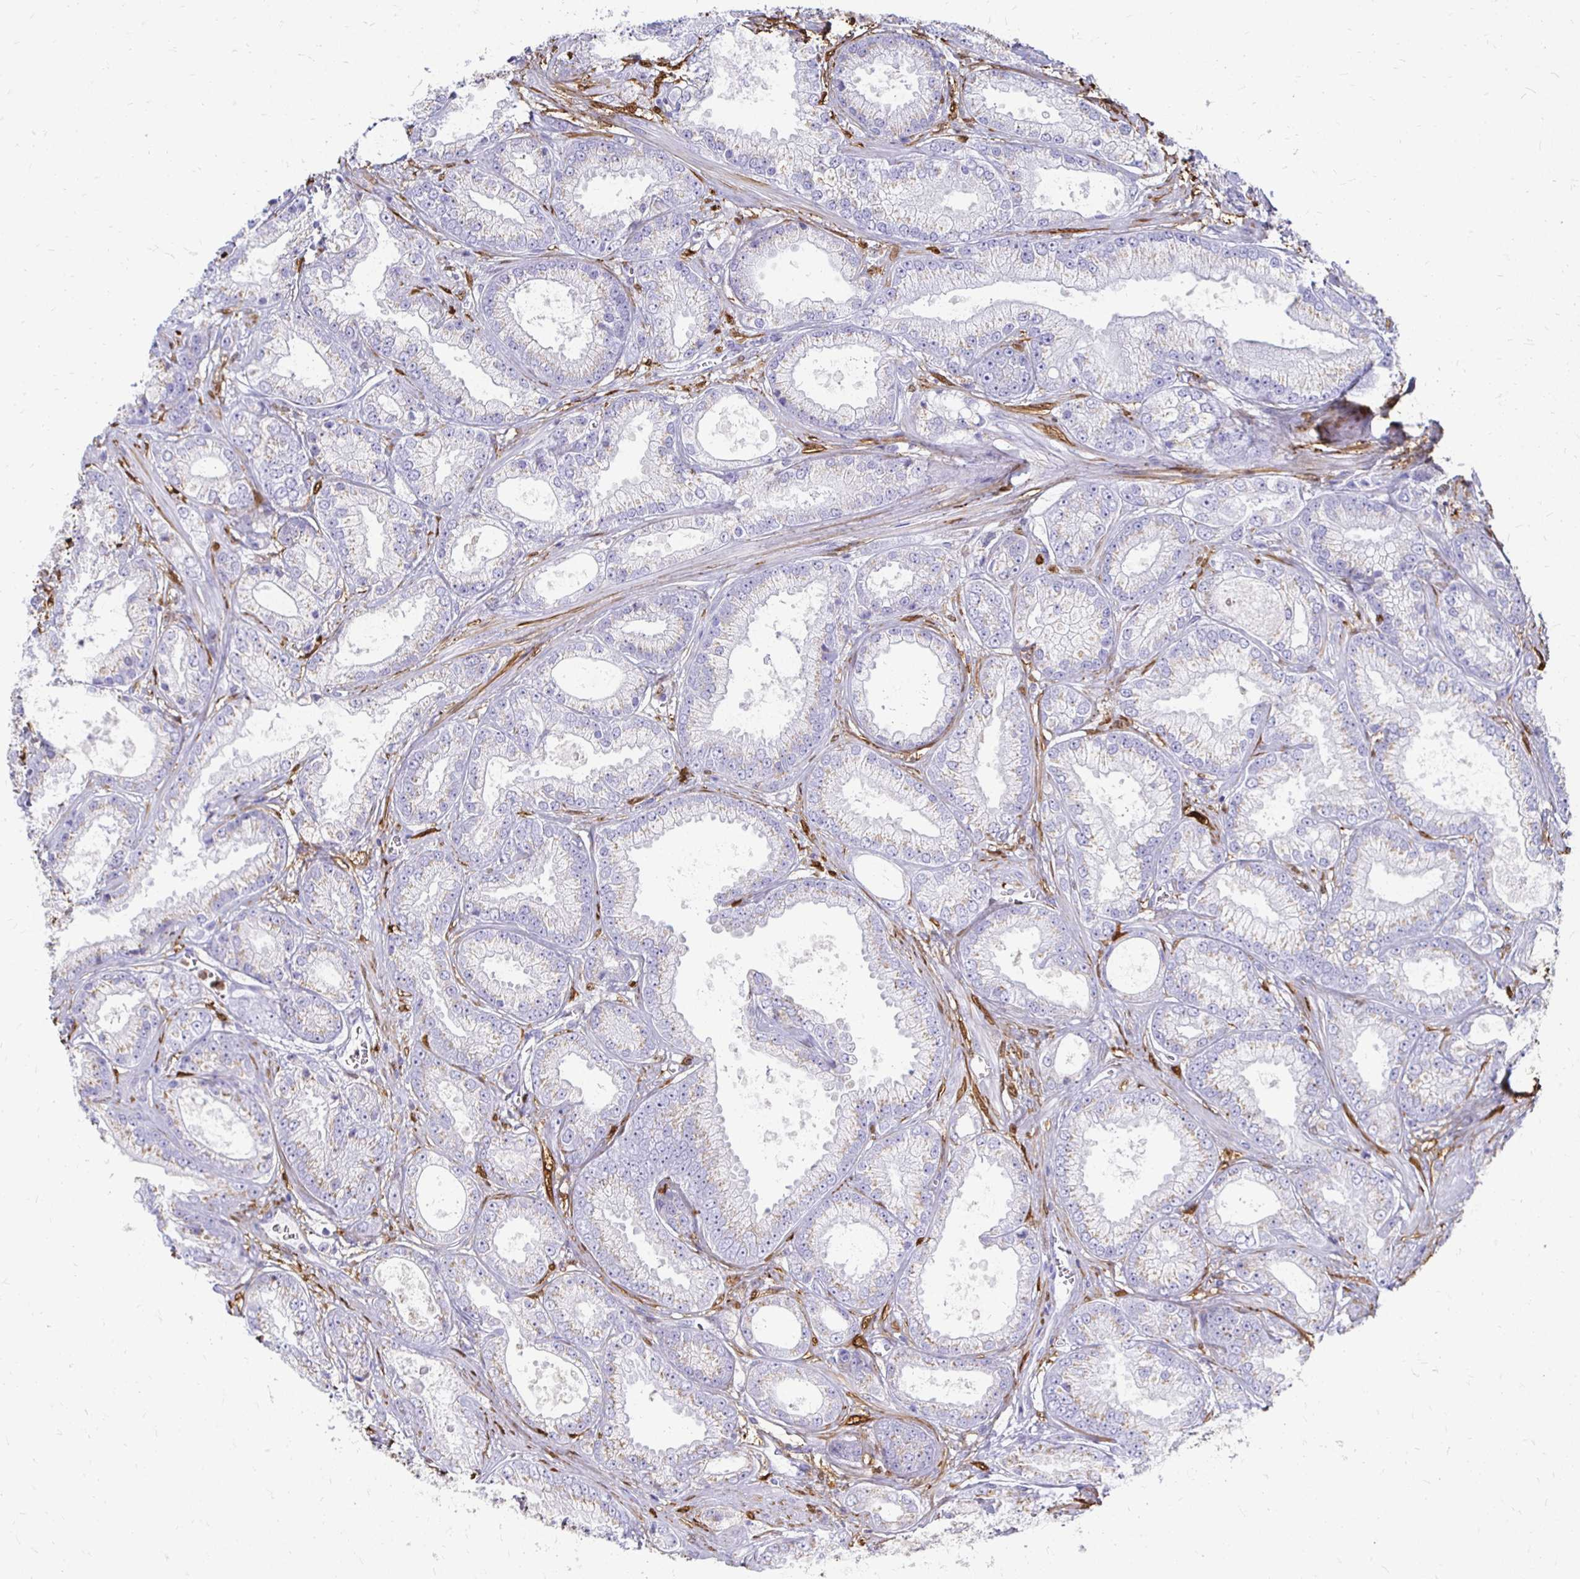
{"staining": {"intensity": "weak", "quantity": "<25%", "location": "cytoplasmic/membranous"}, "tissue": "prostate cancer", "cell_type": "Tumor cells", "image_type": "cancer", "snomed": [{"axis": "morphology", "description": "Adenocarcinoma, High grade"}, {"axis": "topography", "description": "Prostate"}], "caption": "DAB immunohistochemical staining of human prostate cancer shows no significant expression in tumor cells.", "gene": "PAGE4", "patient": {"sex": "male", "age": 67}}